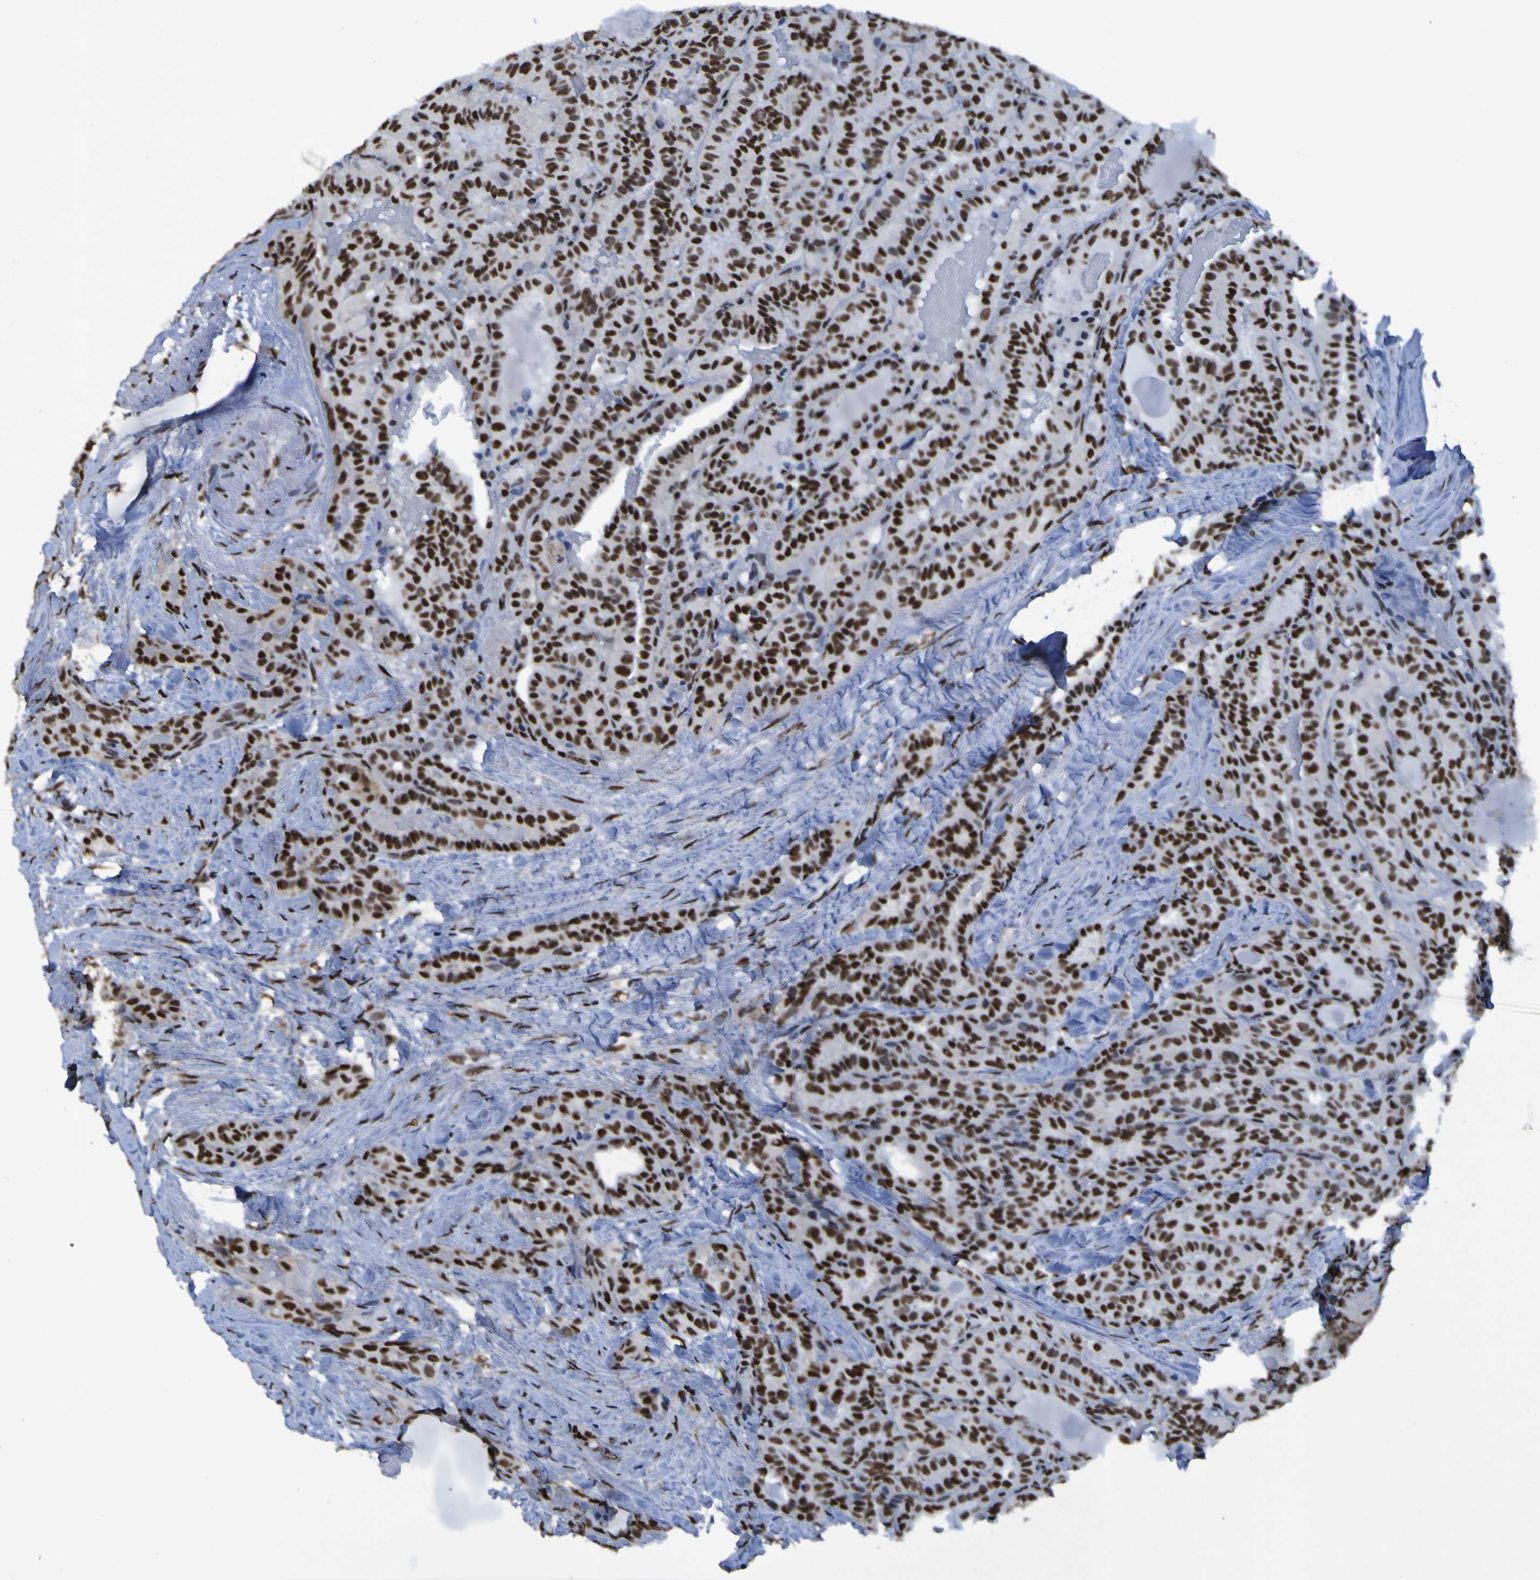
{"staining": {"intensity": "strong", "quantity": ">75%", "location": "nuclear"}, "tissue": "thyroid cancer", "cell_type": "Tumor cells", "image_type": "cancer", "snomed": [{"axis": "morphology", "description": "Papillary adenocarcinoma, NOS"}, {"axis": "topography", "description": "Thyroid gland"}], "caption": "Papillary adenocarcinoma (thyroid) was stained to show a protein in brown. There is high levels of strong nuclear positivity in about >75% of tumor cells.", "gene": "HNRNPR", "patient": {"sex": "male", "age": 77}}